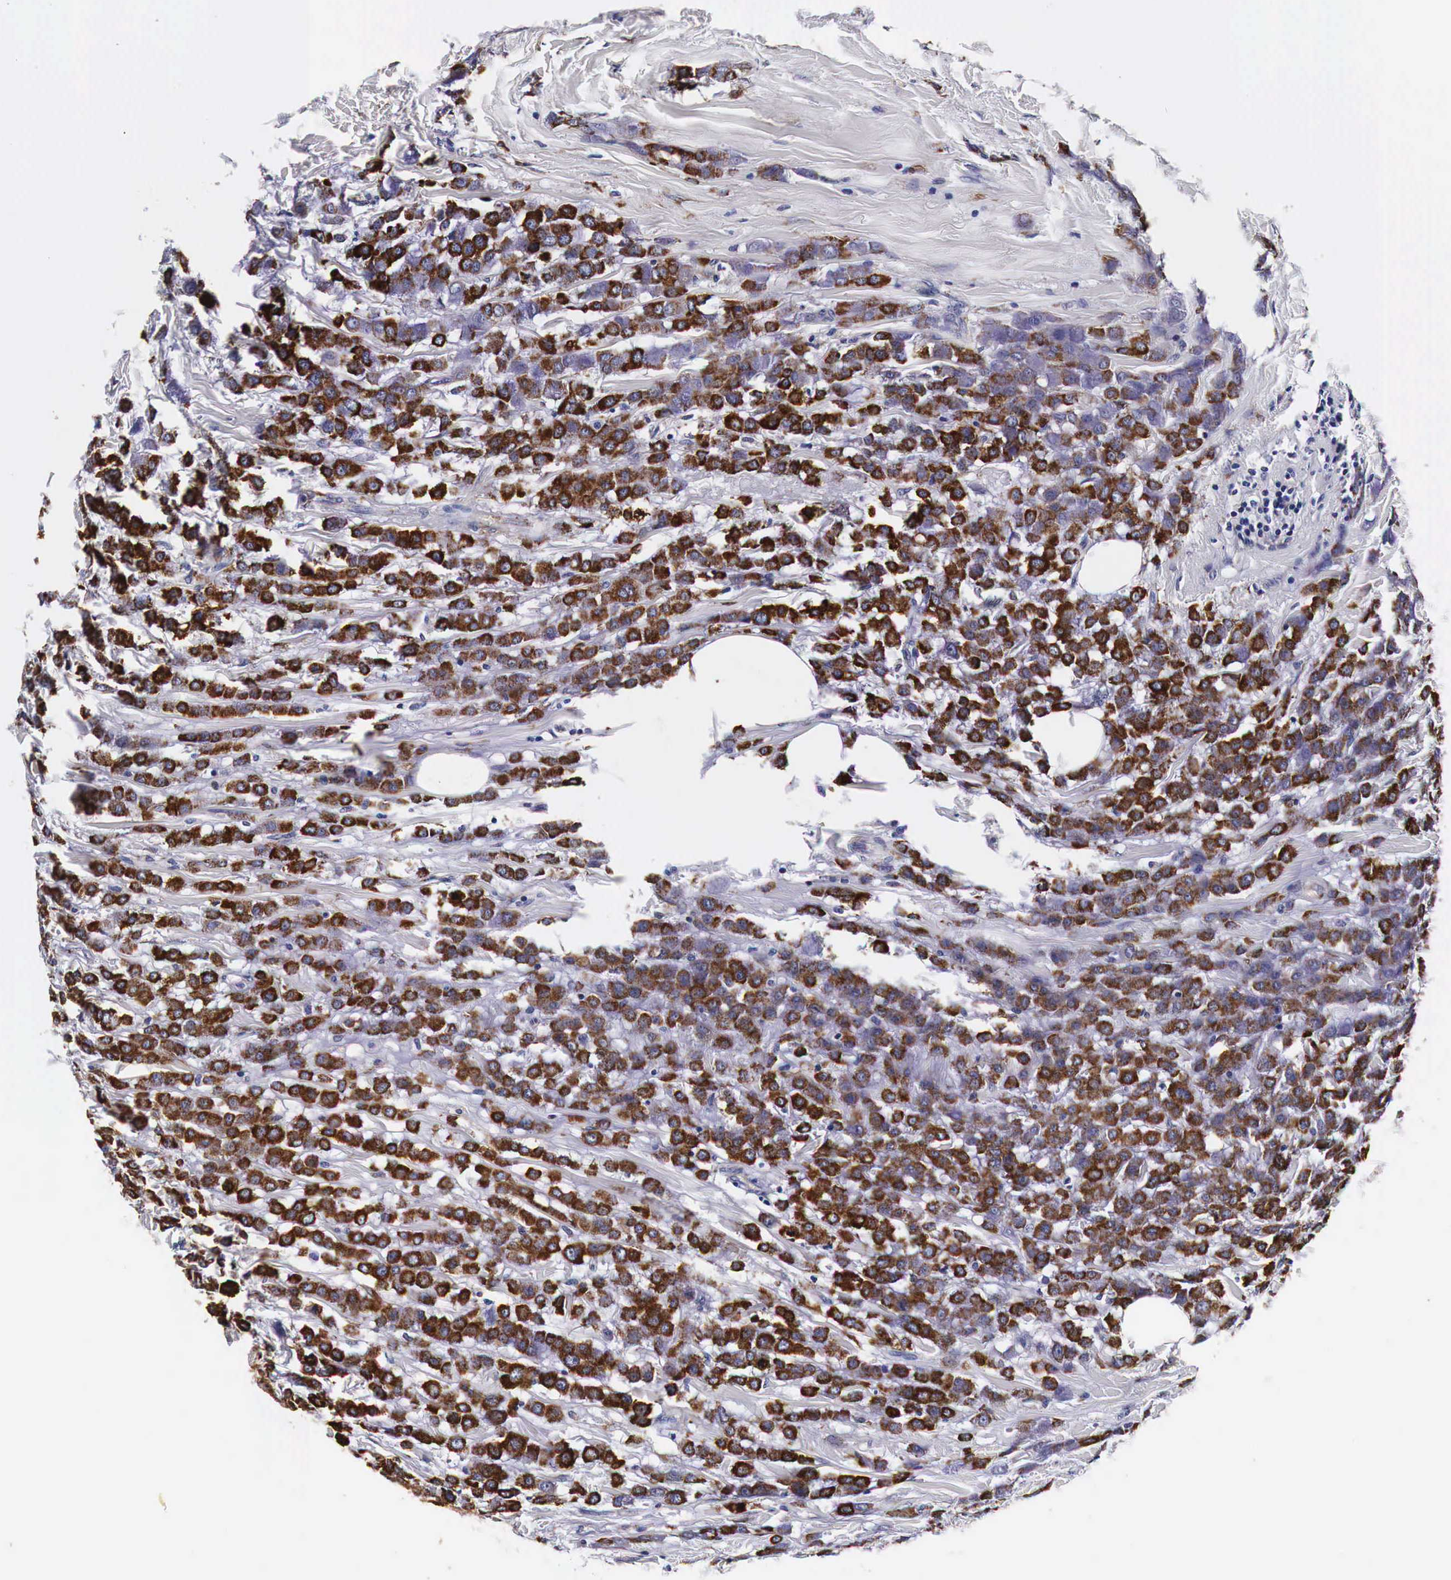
{"staining": {"intensity": "strong", "quantity": ">75%", "location": "cytoplasmic/membranous"}, "tissue": "breast cancer", "cell_type": "Tumor cells", "image_type": "cancer", "snomed": [{"axis": "morphology", "description": "Lobular carcinoma"}, {"axis": "topography", "description": "Breast"}], "caption": "Tumor cells reveal strong cytoplasmic/membranous positivity in about >75% of cells in breast cancer (lobular carcinoma). The staining was performed using DAB, with brown indicating positive protein expression. Nuclei are stained blue with hematoxylin.", "gene": "CKAP4", "patient": {"sex": "female", "age": 85}}